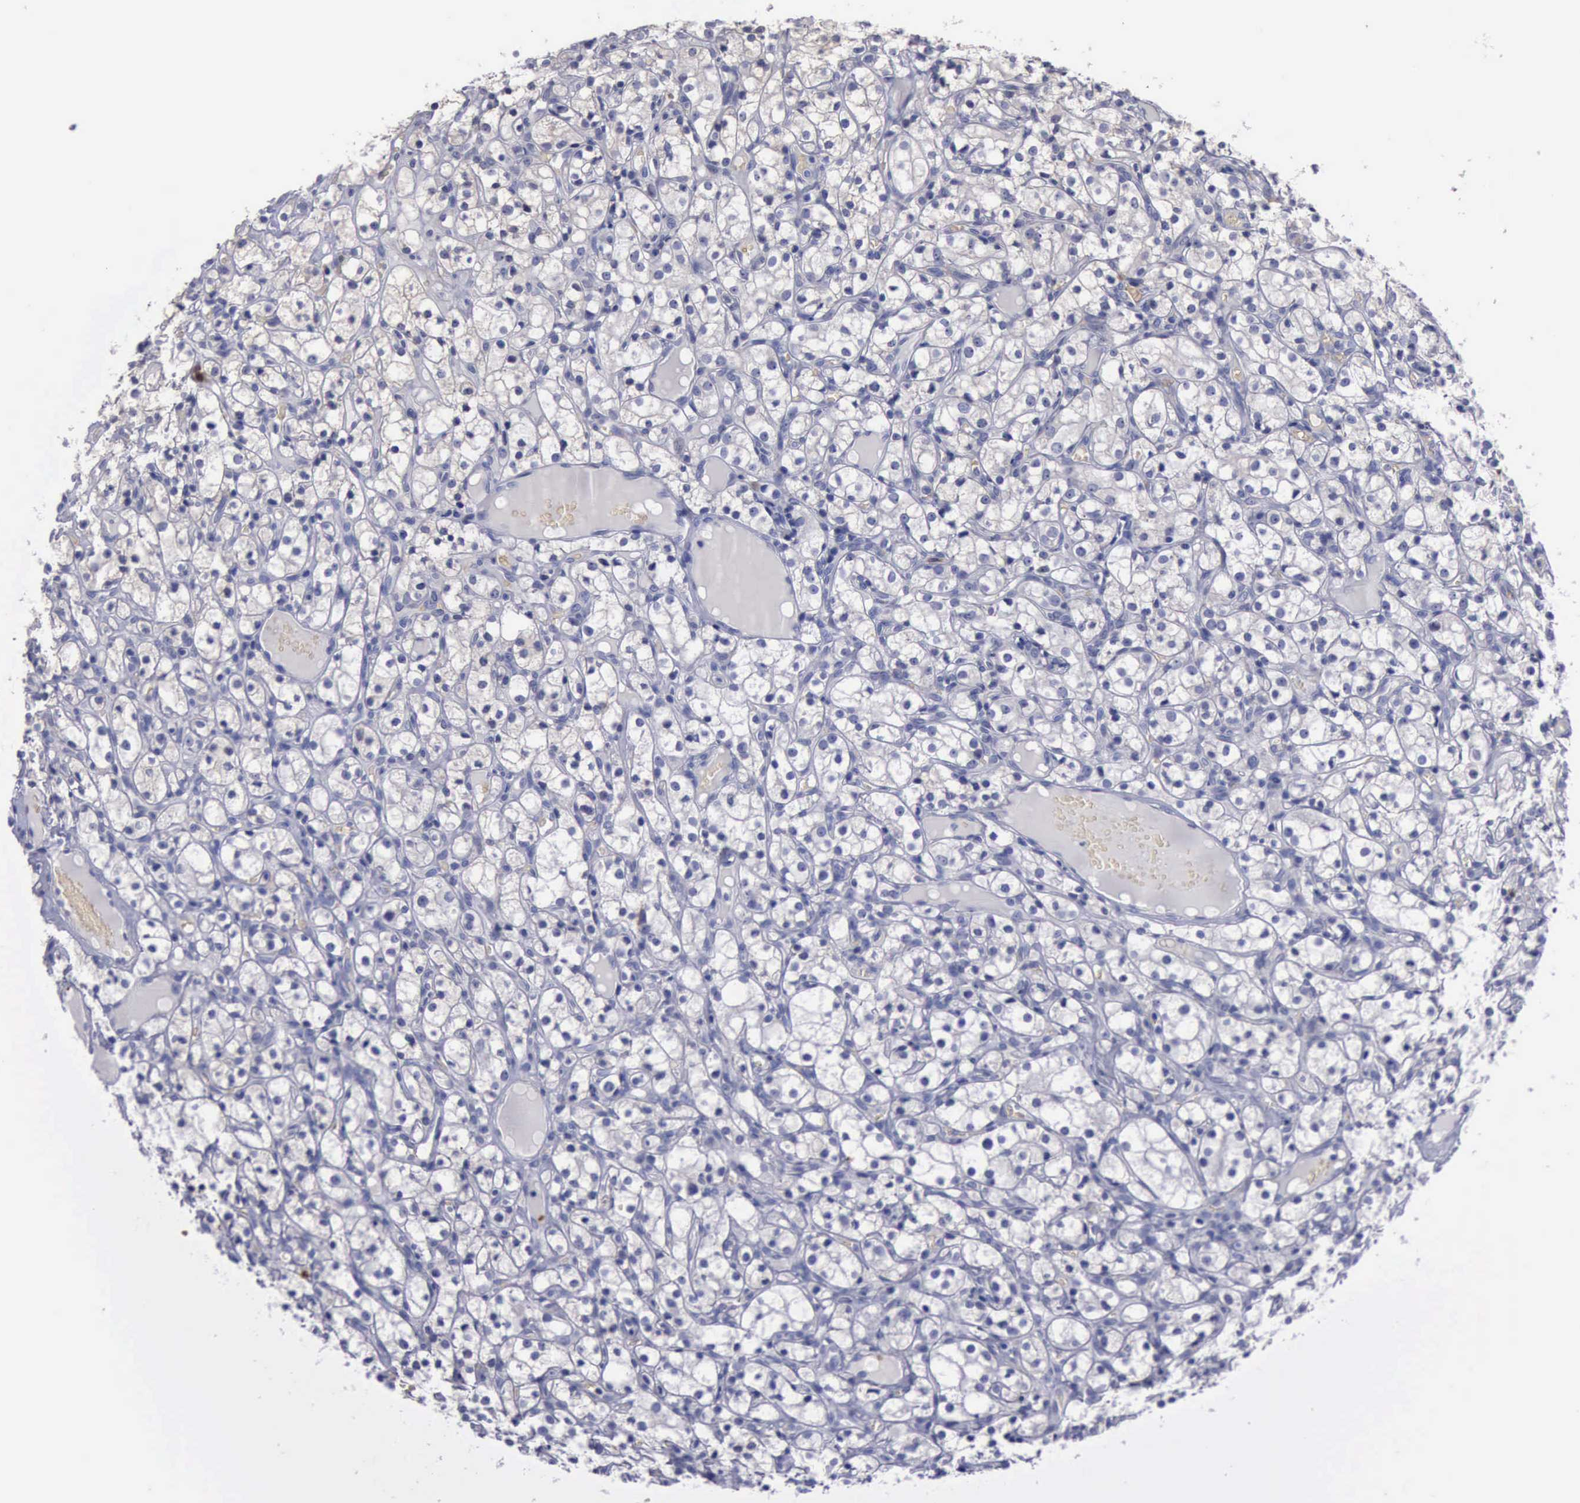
{"staining": {"intensity": "negative", "quantity": "none", "location": "none"}, "tissue": "renal cancer", "cell_type": "Tumor cells", "image_type": "cancer", "snomed": [{"axis": "morphology", "description": "Adenocarcinoma, NOS"}, {"axis": "topography", "description": "Kidney"}], "caption": "Immunohistochemistry (IHC) image of human renal cancer (adenocarcinoma) stained for a protein (brown), which shows no positivity in tumor cells.", "gene": "CEP128", "patient": {"sex": "male", "age": 61}}